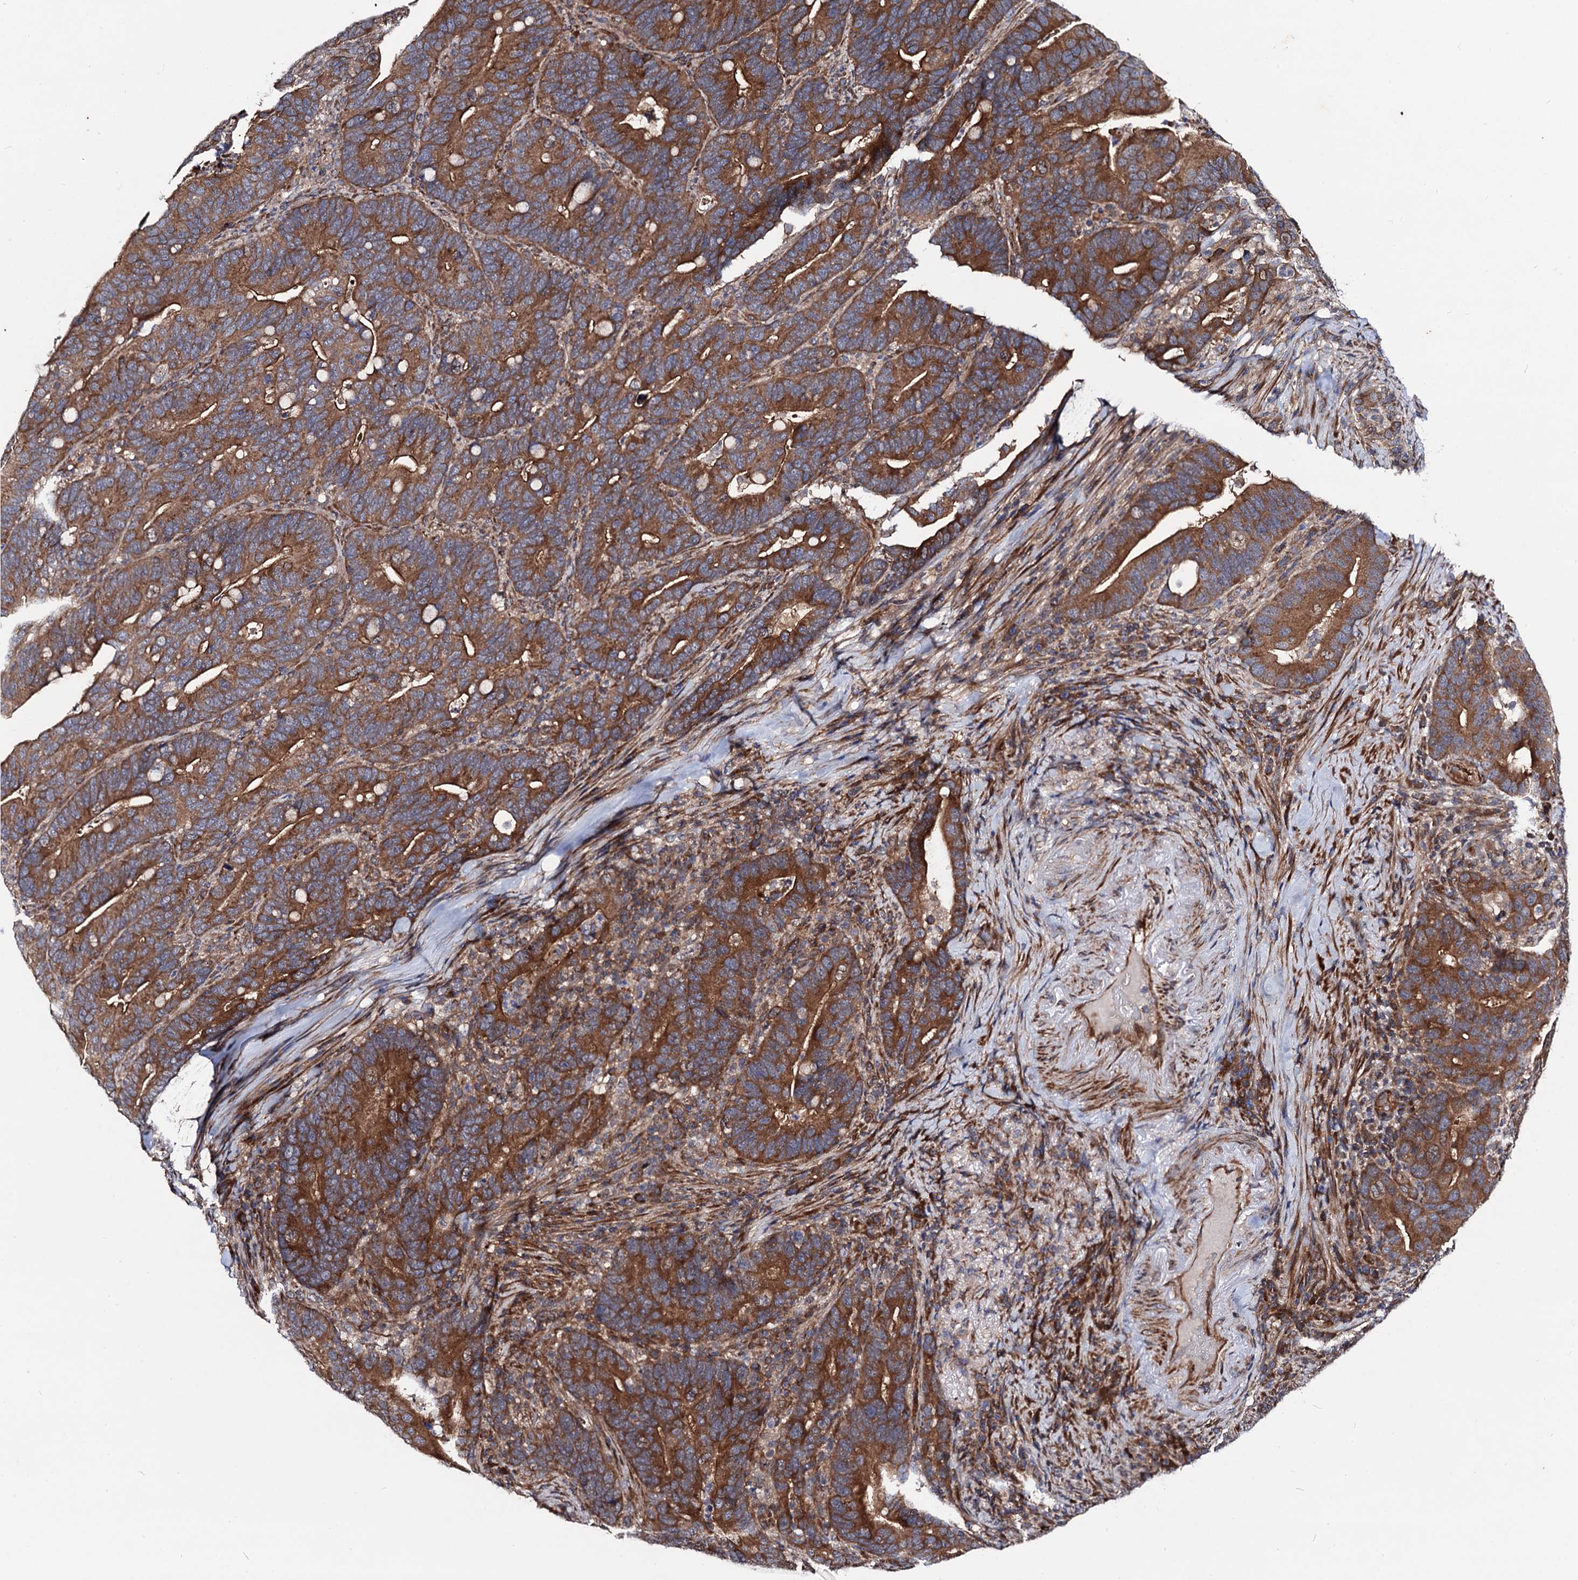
{"staining": {"intensity": "strong", "quantity": ">75%", "location": "cytoplasmic/membranous"}, "tissue": "colorectal cancer", "cell_type": "Tumor cells", "image_type": "cancer", "snomed": [{"axis": "morphology", "description": "Adenocarcinoma, NOS"}, {"axis": "topography", "description": "Colon"}], "caption": "Strong cytoplasmic/membranous protein positivity is identified in approximately >75% of tumor cells in colorectal adenocarcinoma. (Brightfield microscopy of DAB IHC at high magnification).", "gene": "DYDC1", "patient": {"sex": "female", "age": 66}}